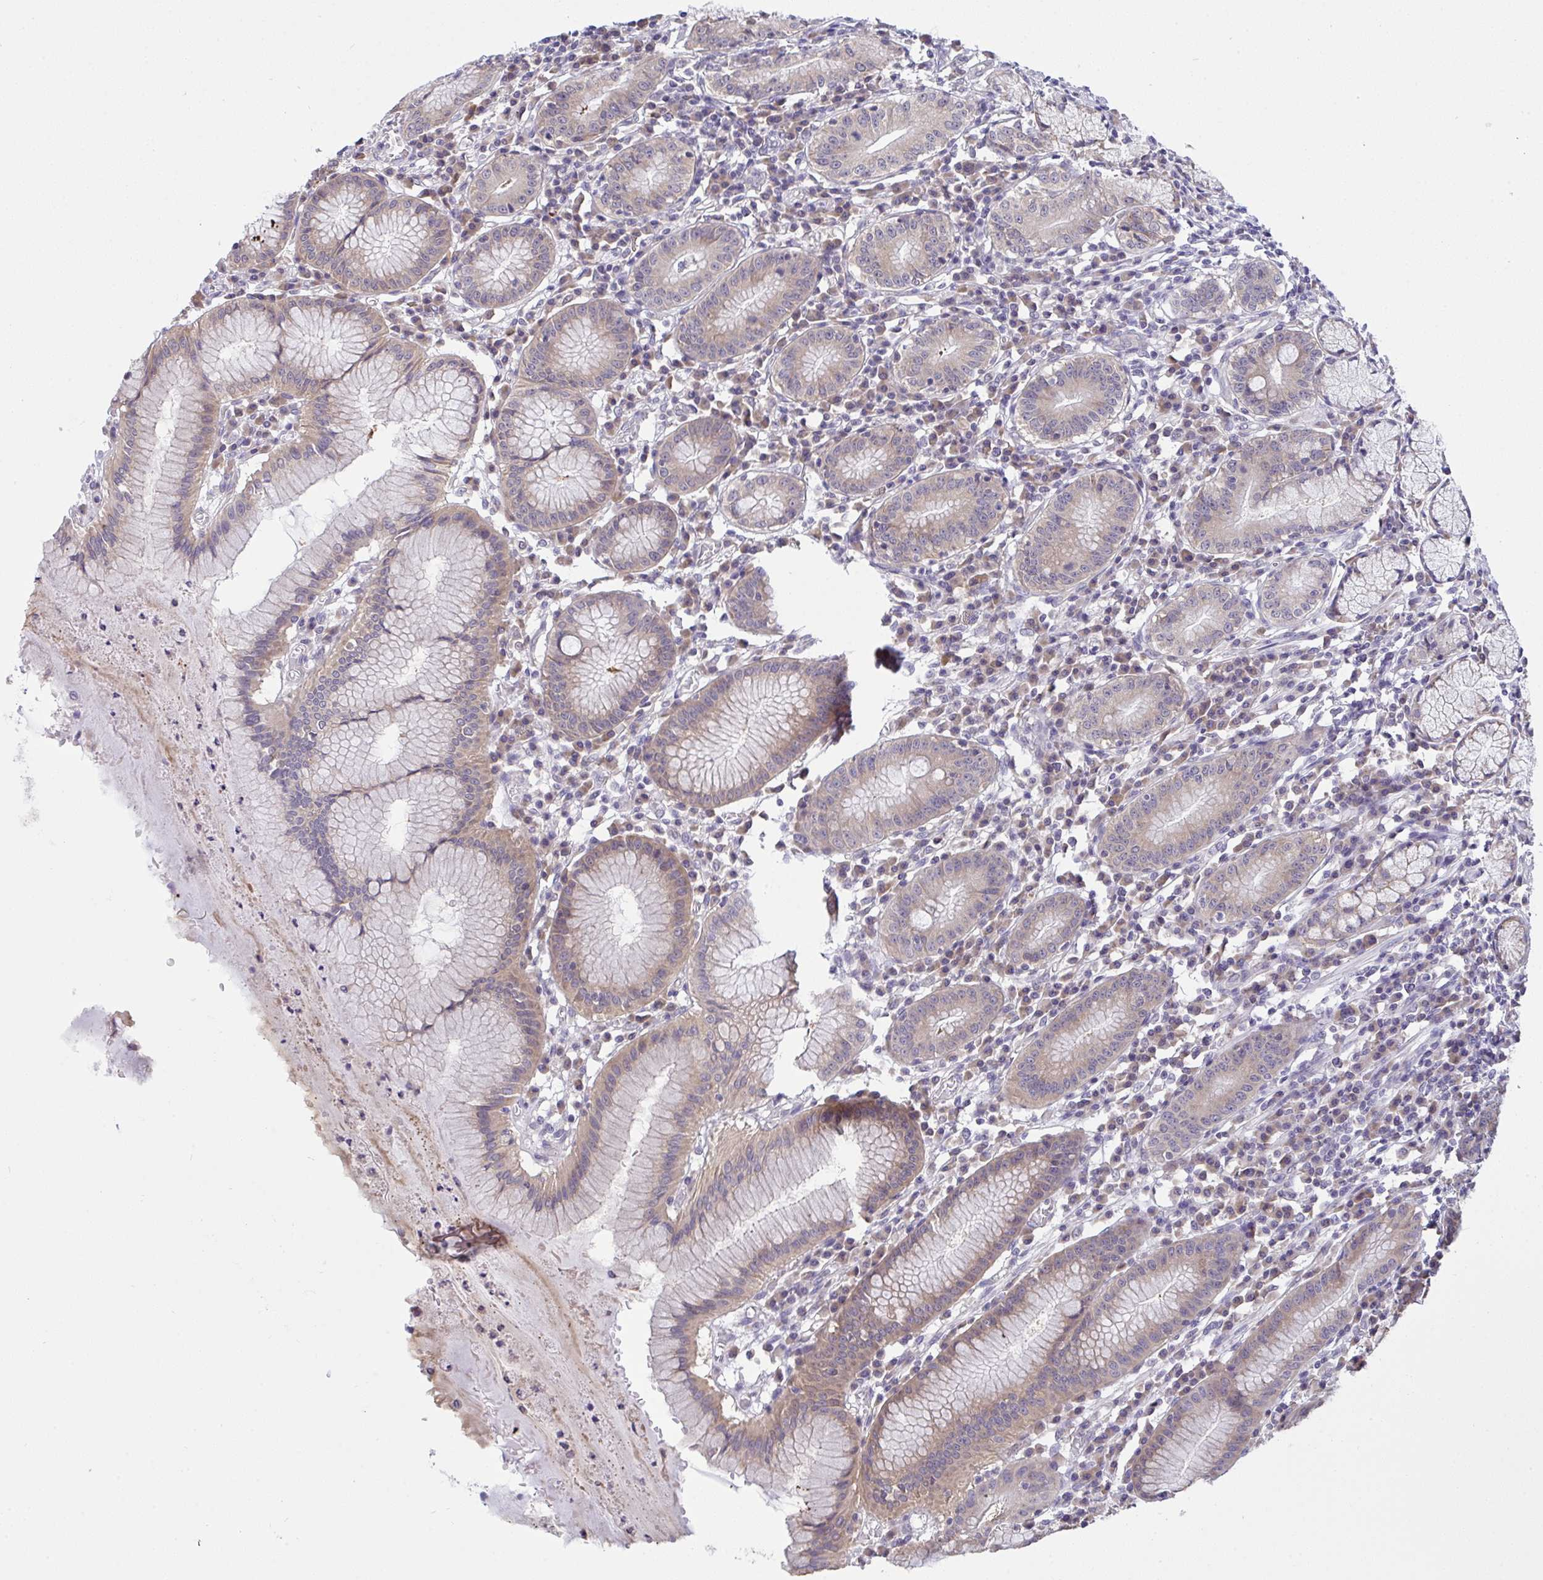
{"staining": {"intensity": "strong", "quantity": "25%-75%", "location": "cytoplasmic/membranous"}, "tissue": "stomach", "cell_type": "Glandular cells", "image_type": "normal", "snomed": [{"axis": "morphology", "description": "Normal tissue, NOS"}, {"axis": "topography", "description": "Stomach"}], "caption": "Normal stomach demonstrates strong cytoplasmic/membranous expression in about 25%-75% of glandular cells, visualized by immunohistochemistry.", "gene": "TMEM41A", "patient": {"sex": "male", "age": 55}}